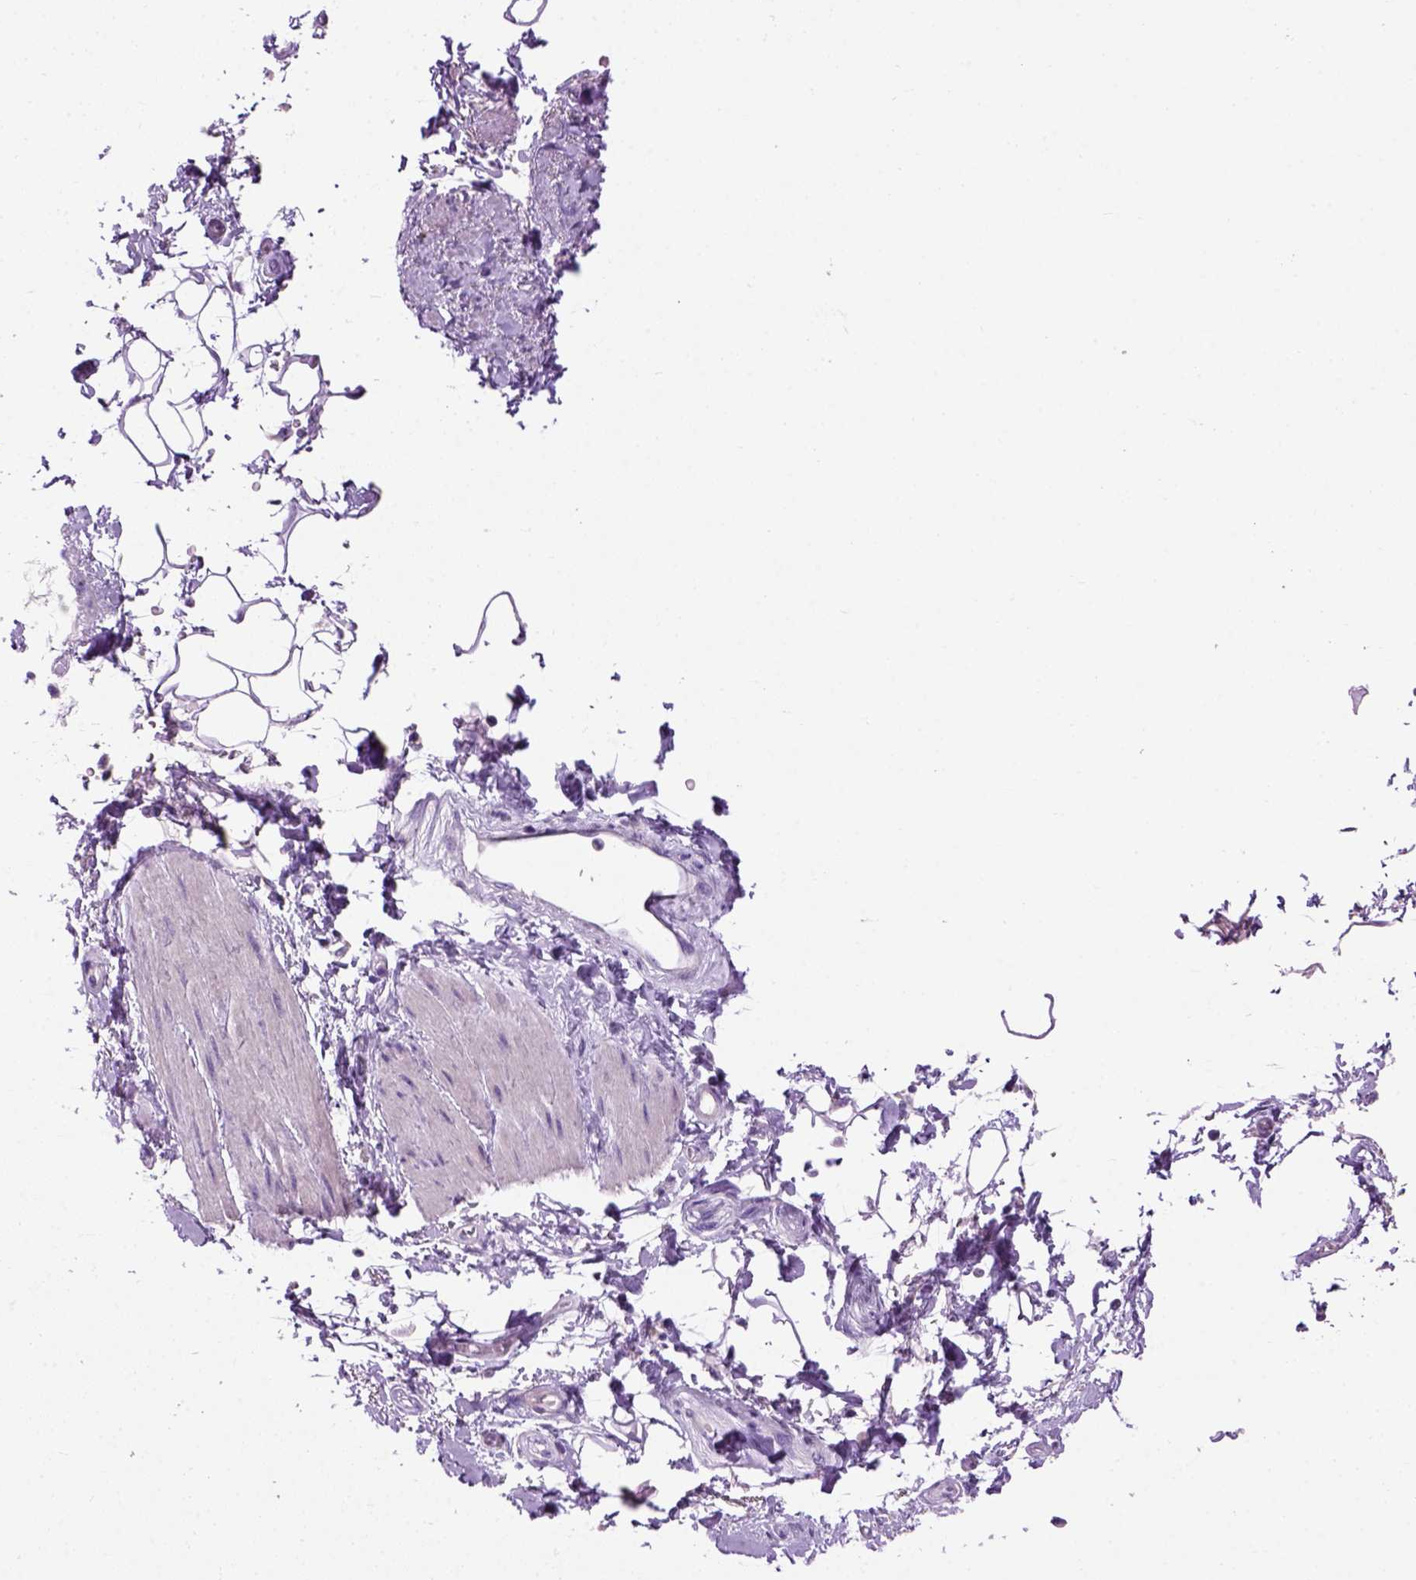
{"staining": {"intensity": "negative", "quantity": "none", "location": "none"}, "tissue": "adipose tissue", "cell_type": "Adipocytes", "image_type": "normal", "snomed": [{"axis": "morphology", "description": "Normal tissue, NOS"}, {"axis": "topography", "description": "Anal"}, {"axis": "topography", "description": "Peripheral nerve tissue"}], "caption": "Immunohistochemistry (IHC) micrograph of unremarkable adipose tissue: adipose tissue stained with DAB (3,3'-diaminobenzidine) reveals no significant protein staining in adipocytes.", "gene": "GABRB2", "patient": {"sex": "male", "age": 51}}